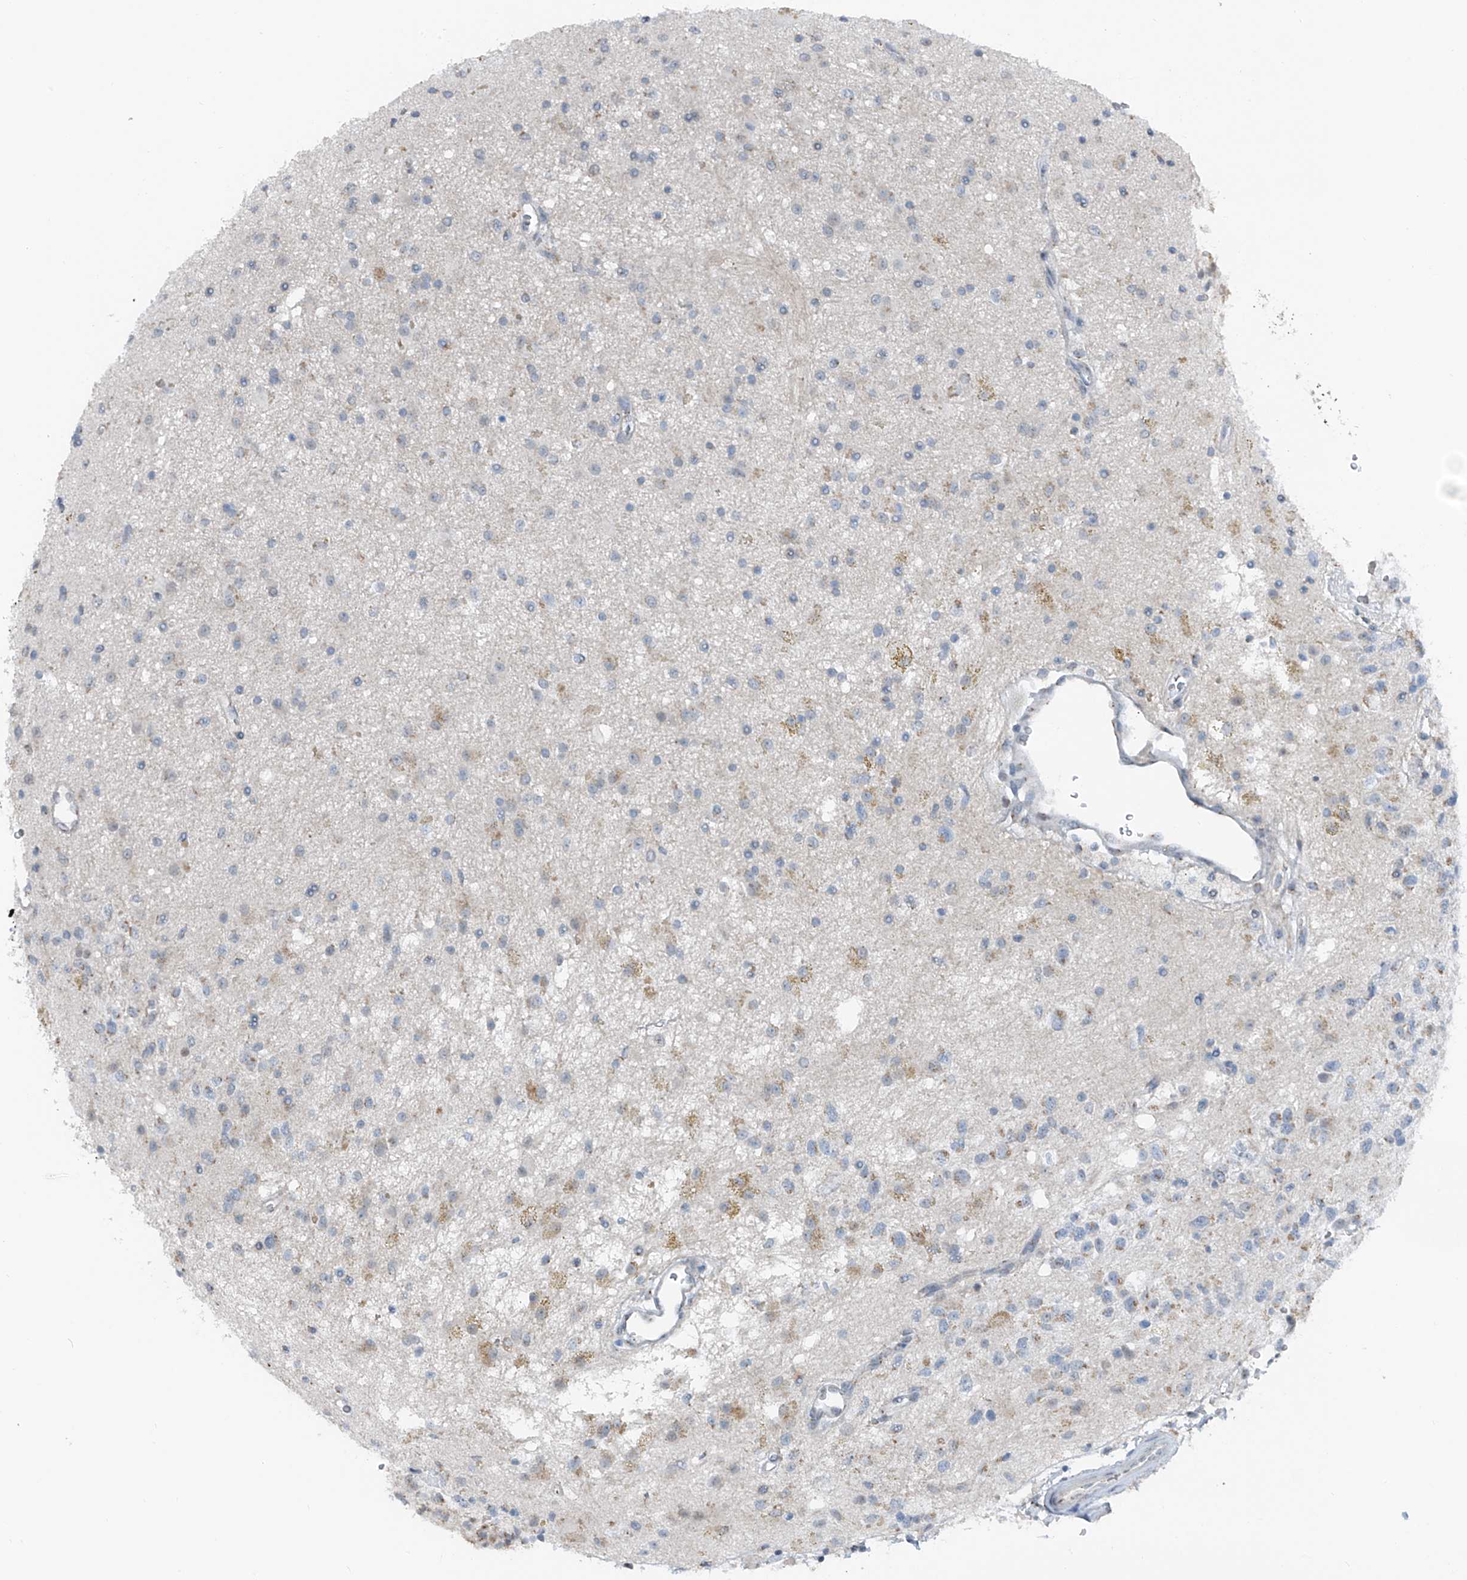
{"staining": {"intensity": "negative", "quantity": "none", "location": "none"}, "tissue": "glioma", "cell_type": "Tumor cells", "image_type": "cancer", "snomed": [{"axis": "morphology", "description": "Glioma, malignant, High grade"}, {"axis": "topography", "description": "Brain"}], "caption": "Protein analysis of glioma demonstrates no significant expression in tumor cells.", "gene": "DYRK1B", "patient": {"sex": "male", "age": 34}}